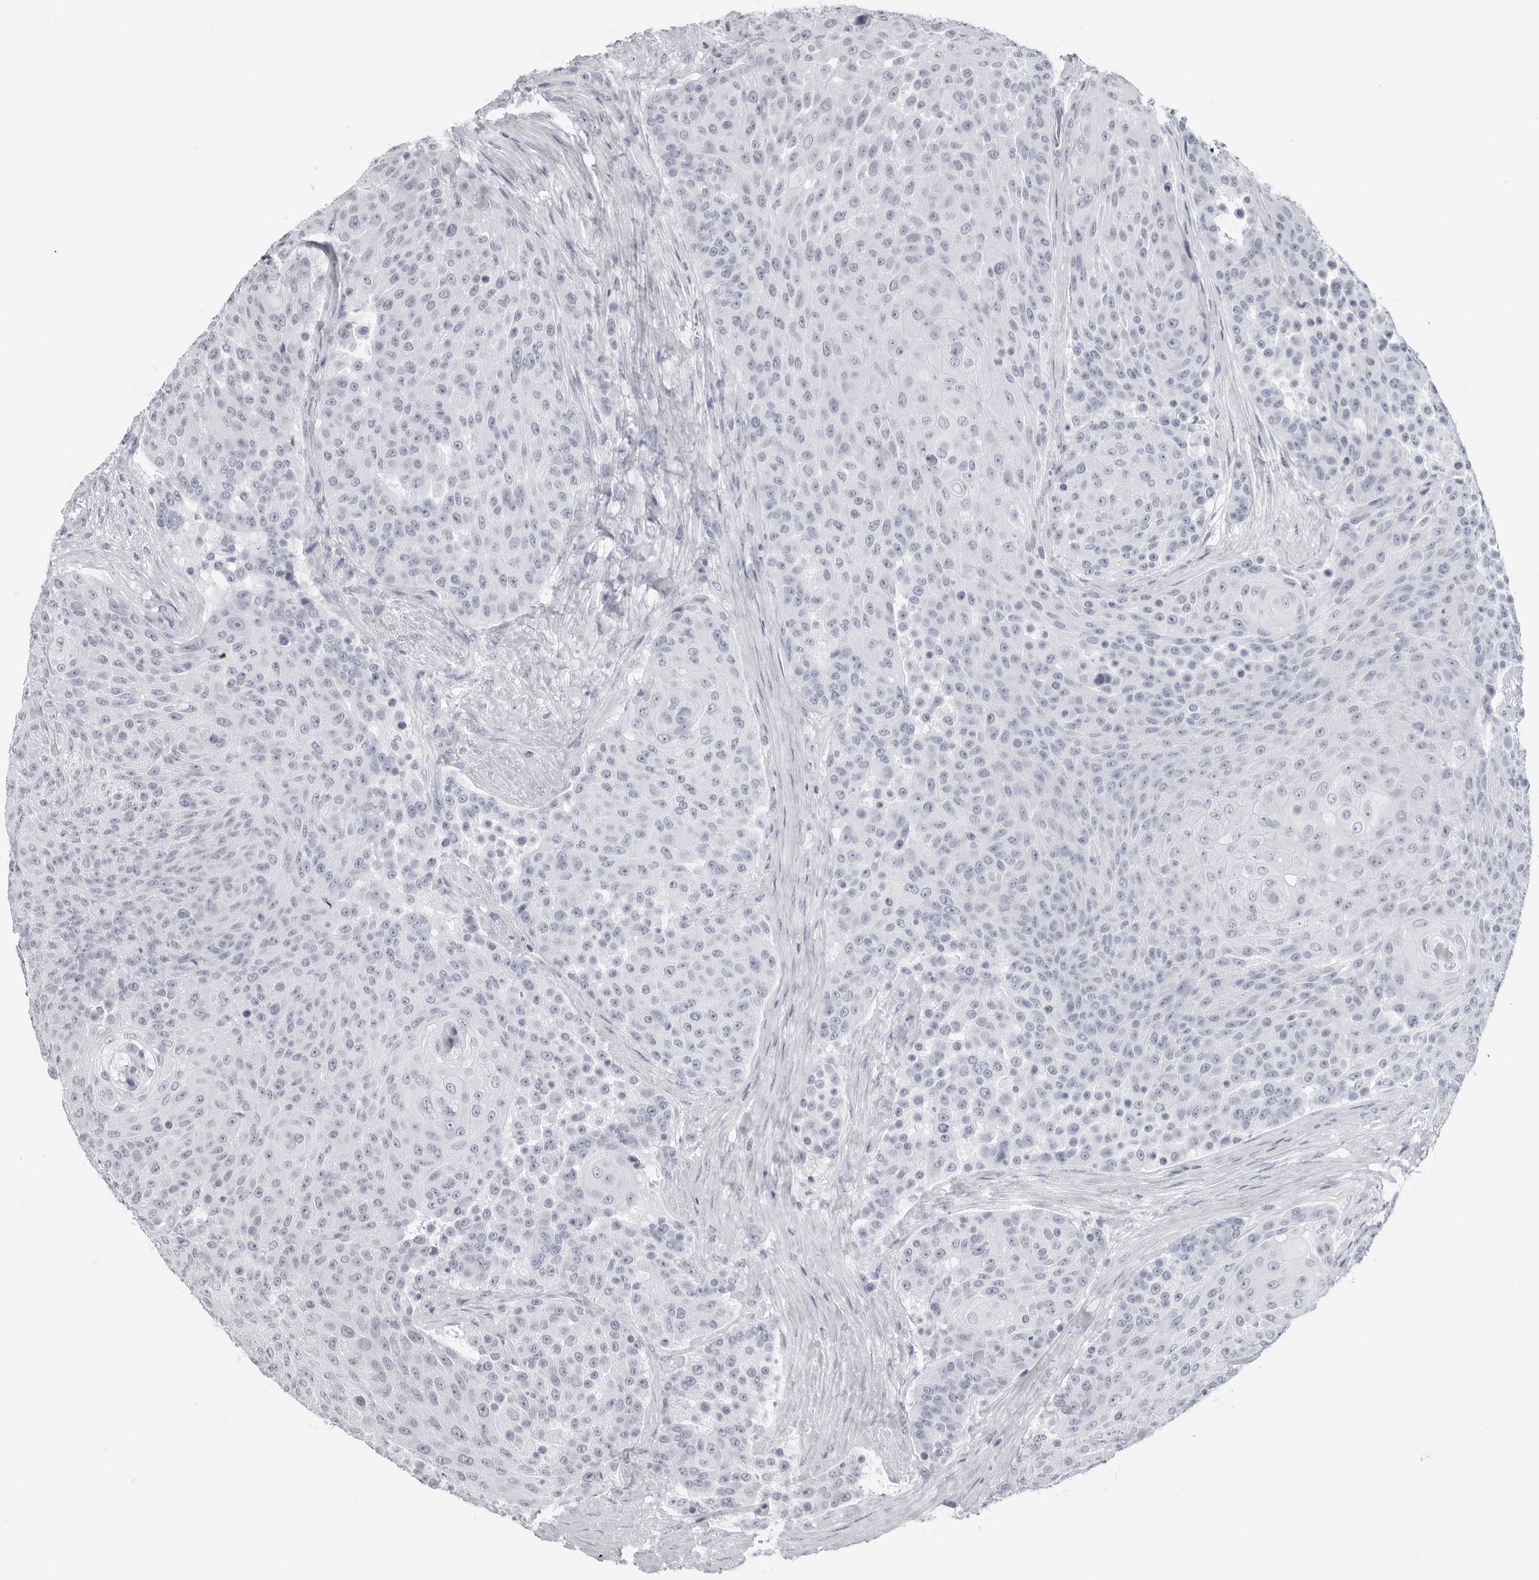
{"staining": {"intensity": "negative", "quantity": "none", "location": "none"}, "tissue": "urothelial cancer", "cell_type": "Tumor cells", "image_type": "cancer", "snomed": [{"axis": "morphology", "description": "Urothelial carcinoma, High grade"}, {"axis": "topography", "description": "Urinary bladder"}], "caption": "High power microscopy photomicrograph of an immunohistochemistry (IHC) image of high-grade urothelial carcinoma, revealing no significant positivity in tumor cells. (DAB (3,3'-diaminobenzidine) IHC, high magnification).", "gene": "PGA3", "patient": {"sex": "female", "age": 63}}